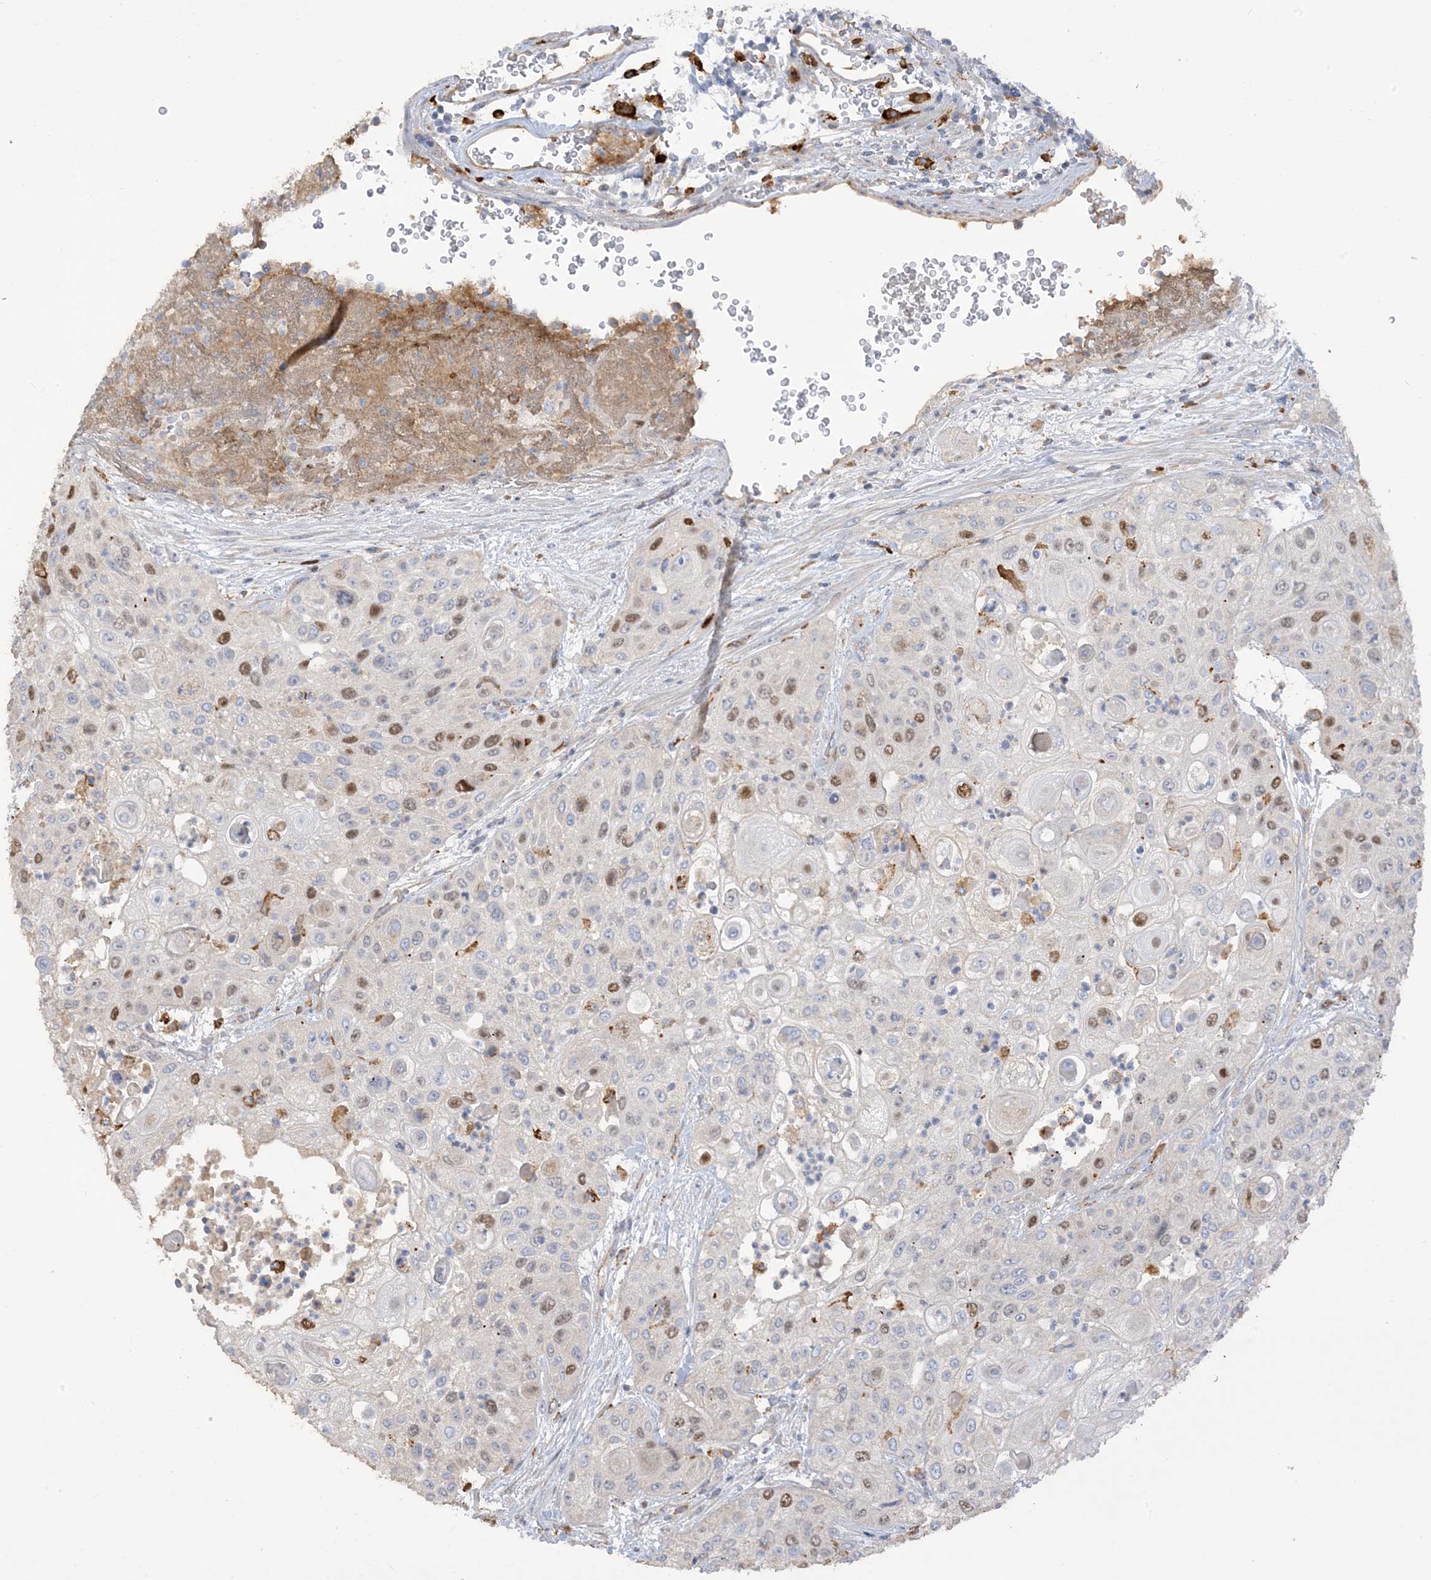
{"staining": {"intensity": "moderate", "quantity": "<25%", "location": "nuclear"}, "tissue": "urothelial cancer", "cell_type": "Tumor cells", "image_type": "cancer", "snomed": [{"axis": "morphology", "description": "Urothelial carcinoma, High grade"}, {"axis": "topography", "description": "Urinary bladder"}], "caption": "High-power microscopy captured an immunohistochemistry histopathology image of high-grade urothelial carcinoma, revealing moderate nuclear staining in about <25% of tumor cells.", "gene": "PEAR1", "patient": {"sex": "female", "age": 79}}